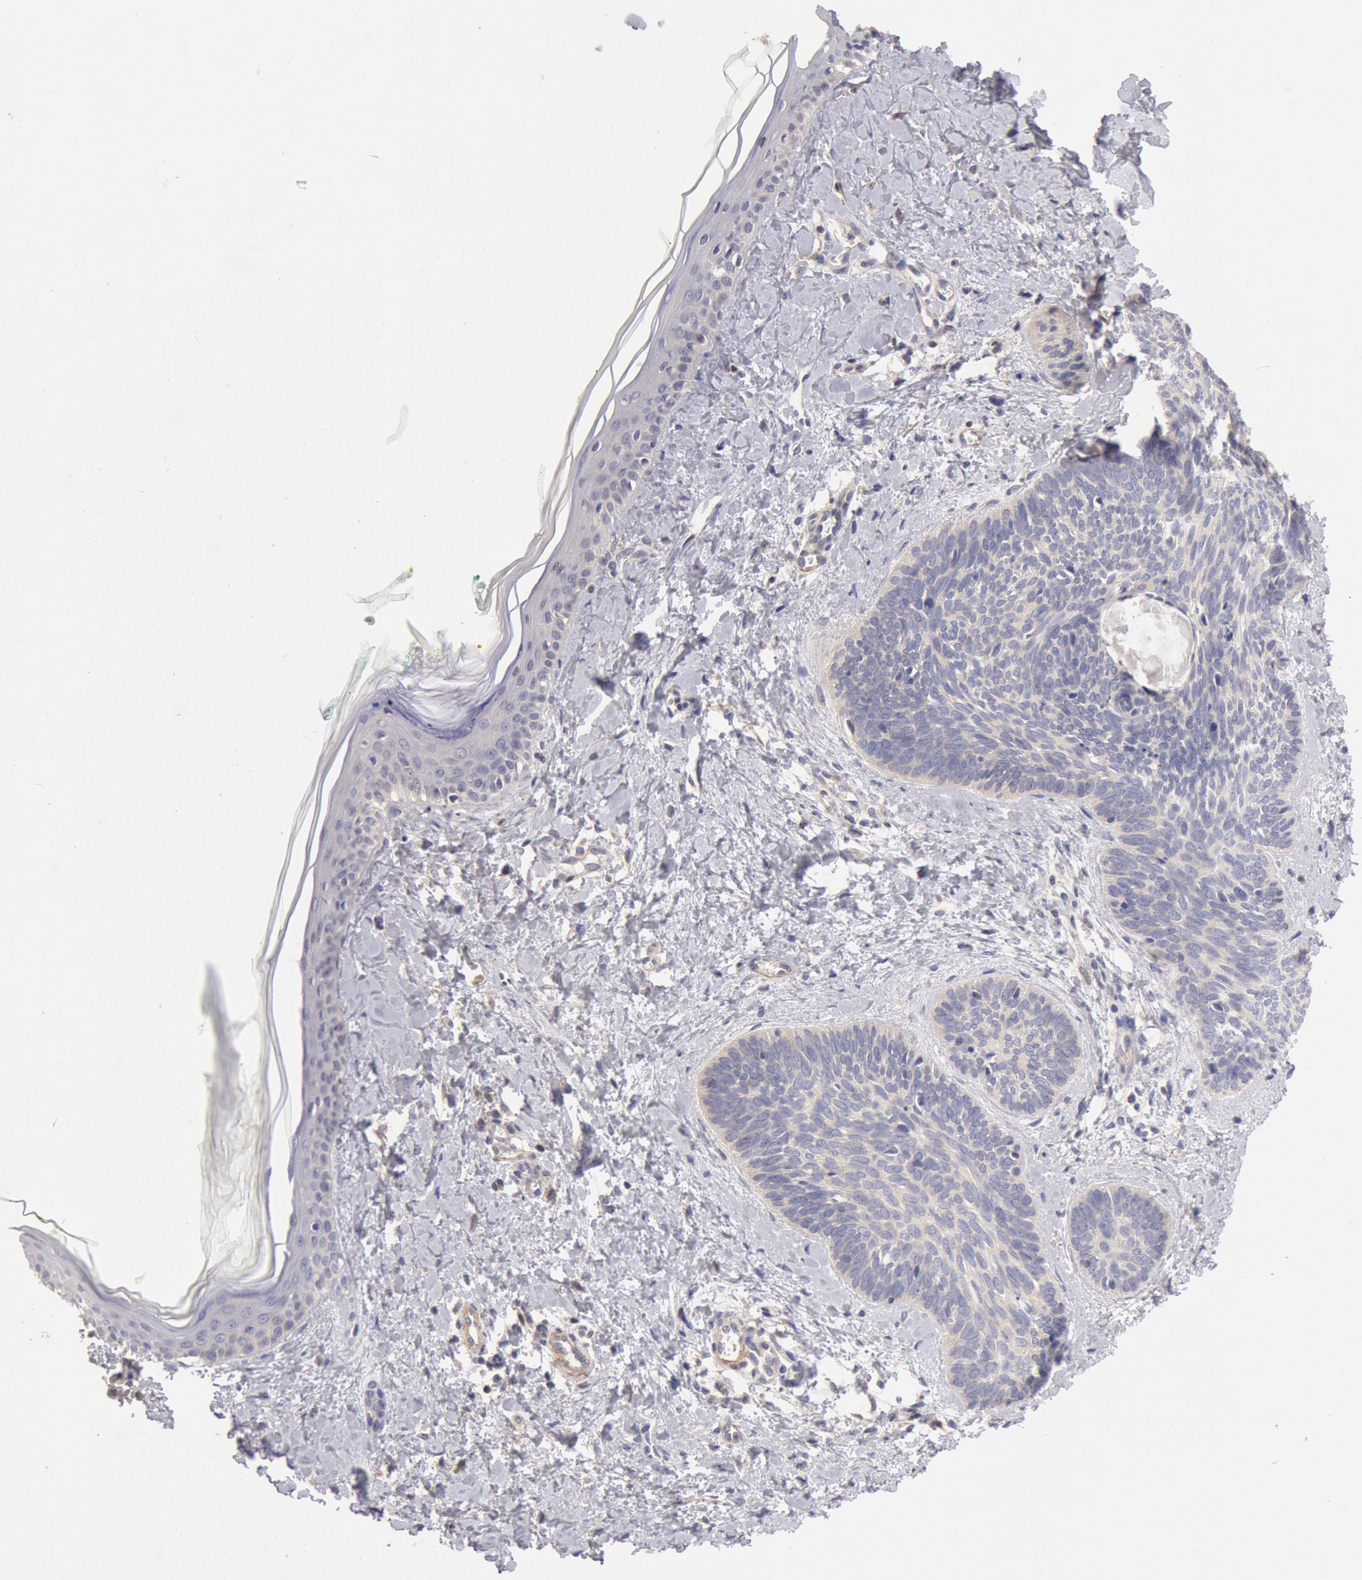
{"staining": {"intensity": "weak", "quantity": "25%-75%", "location": "cytoplasmic/membranous"}, "tissue": "skin cancer", "cell_type": "Tumor cells", "image_type": "cancer", "snomed": [{"axis": "morphology", "description": "Basal cell carcinoma"}, {"axis": "topography", "description": "Skin"}], "caption": "Skin cancer (basal cell carcinoma) was stained to show a protein in brown. There is low levels of weak cytoplasmic/membranous positivity in approximately 25%-75% of tumor cells. (DAB (3,3'-diaminobenzidine) IHC, brown staining for protein, blue staining for nuclei).", "gene": "TMED8", "patient": {"sex": "female", "age": 81}}